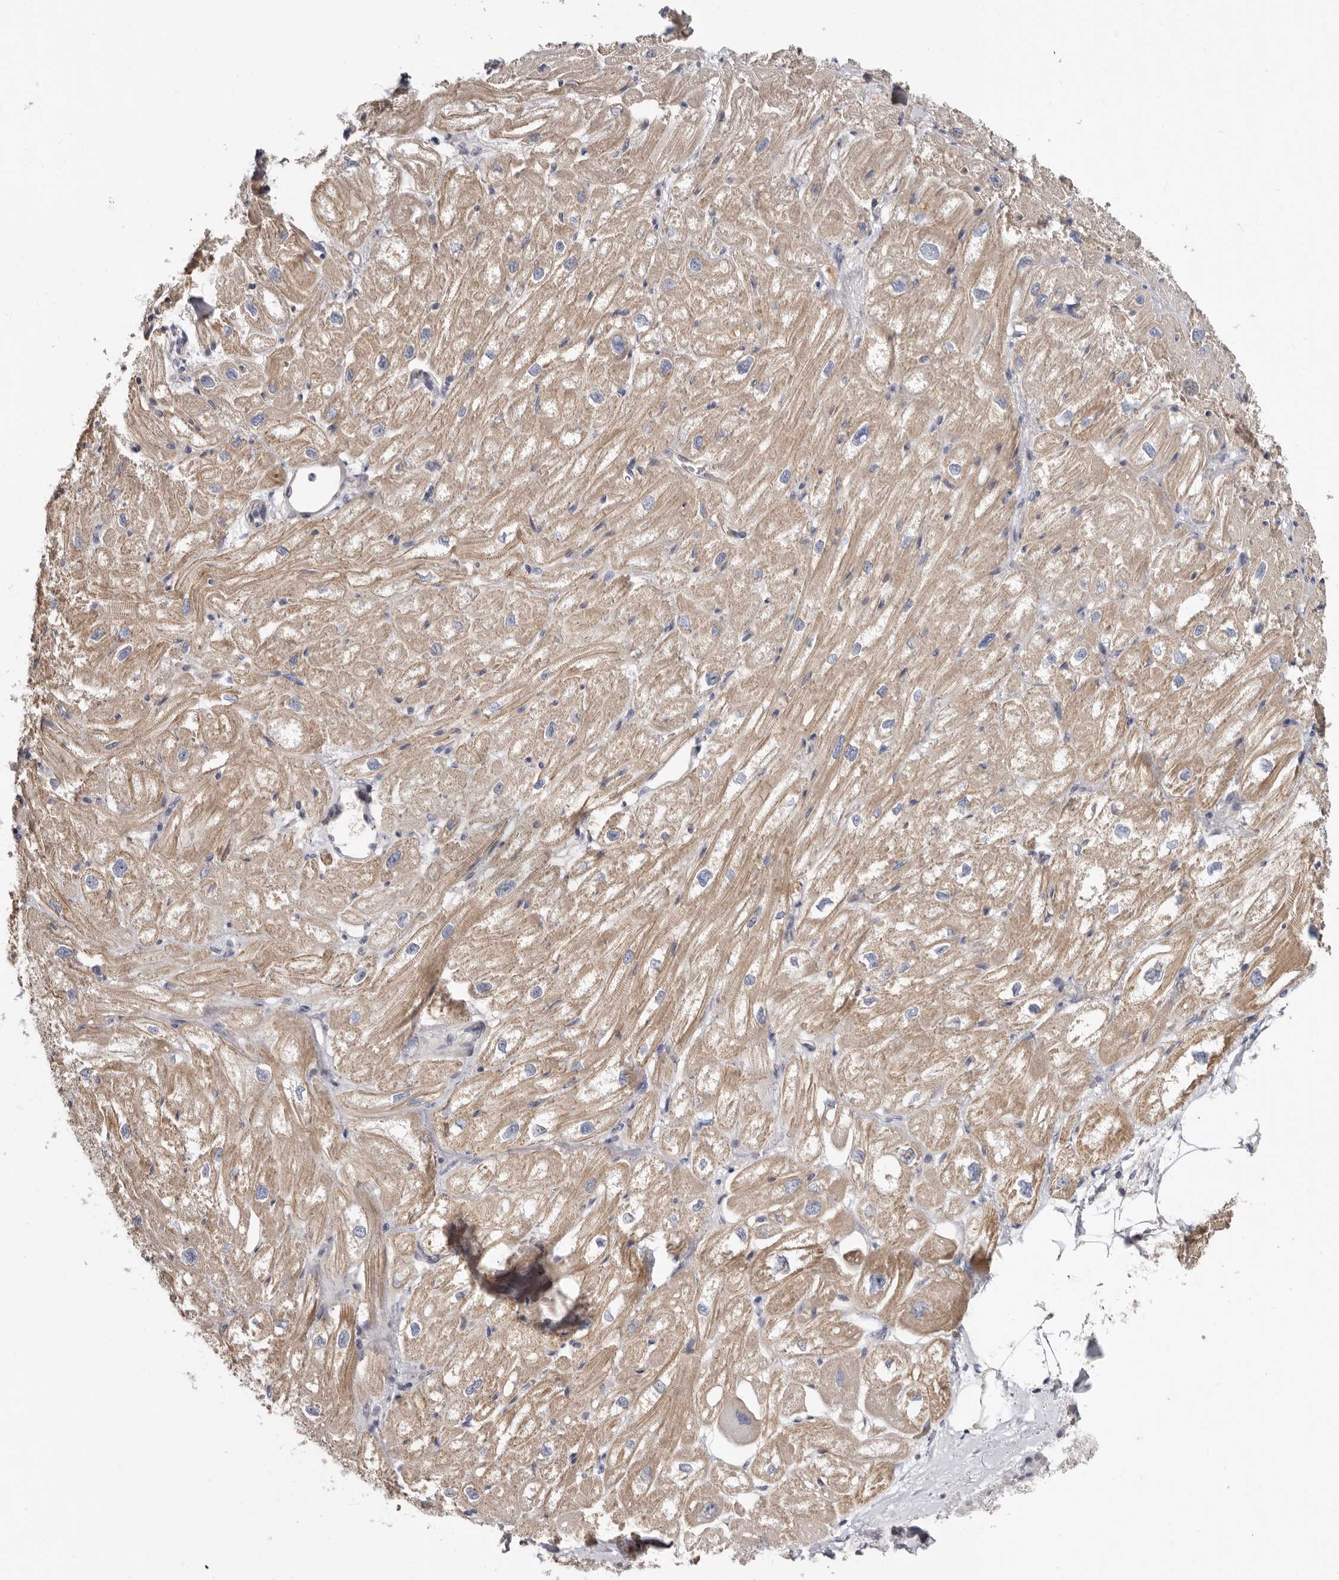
{"staining": {"intensity": "weak", "quantity": ">75%", "location": "cytoplasmic/membranous"}, "tissue": "heart muscle", "cell_type": "Cardiomyocytes", "image_type": "normal", "snomed": [{"axis": "morphology", "description": "Normal tissue, NOS"}, {"axis": "topography", "description": "Heart"}], "caption": "The immunohistochemical stain highlights weak cytoplasmic/membranous positivity in cardiomyocytes of unremarkable heart muscle. (DAB IHC, brown staining for protein, blue staining for nuclei).", "gene": "SPTA1", "patient": {"sex": "male", "age": 50}}